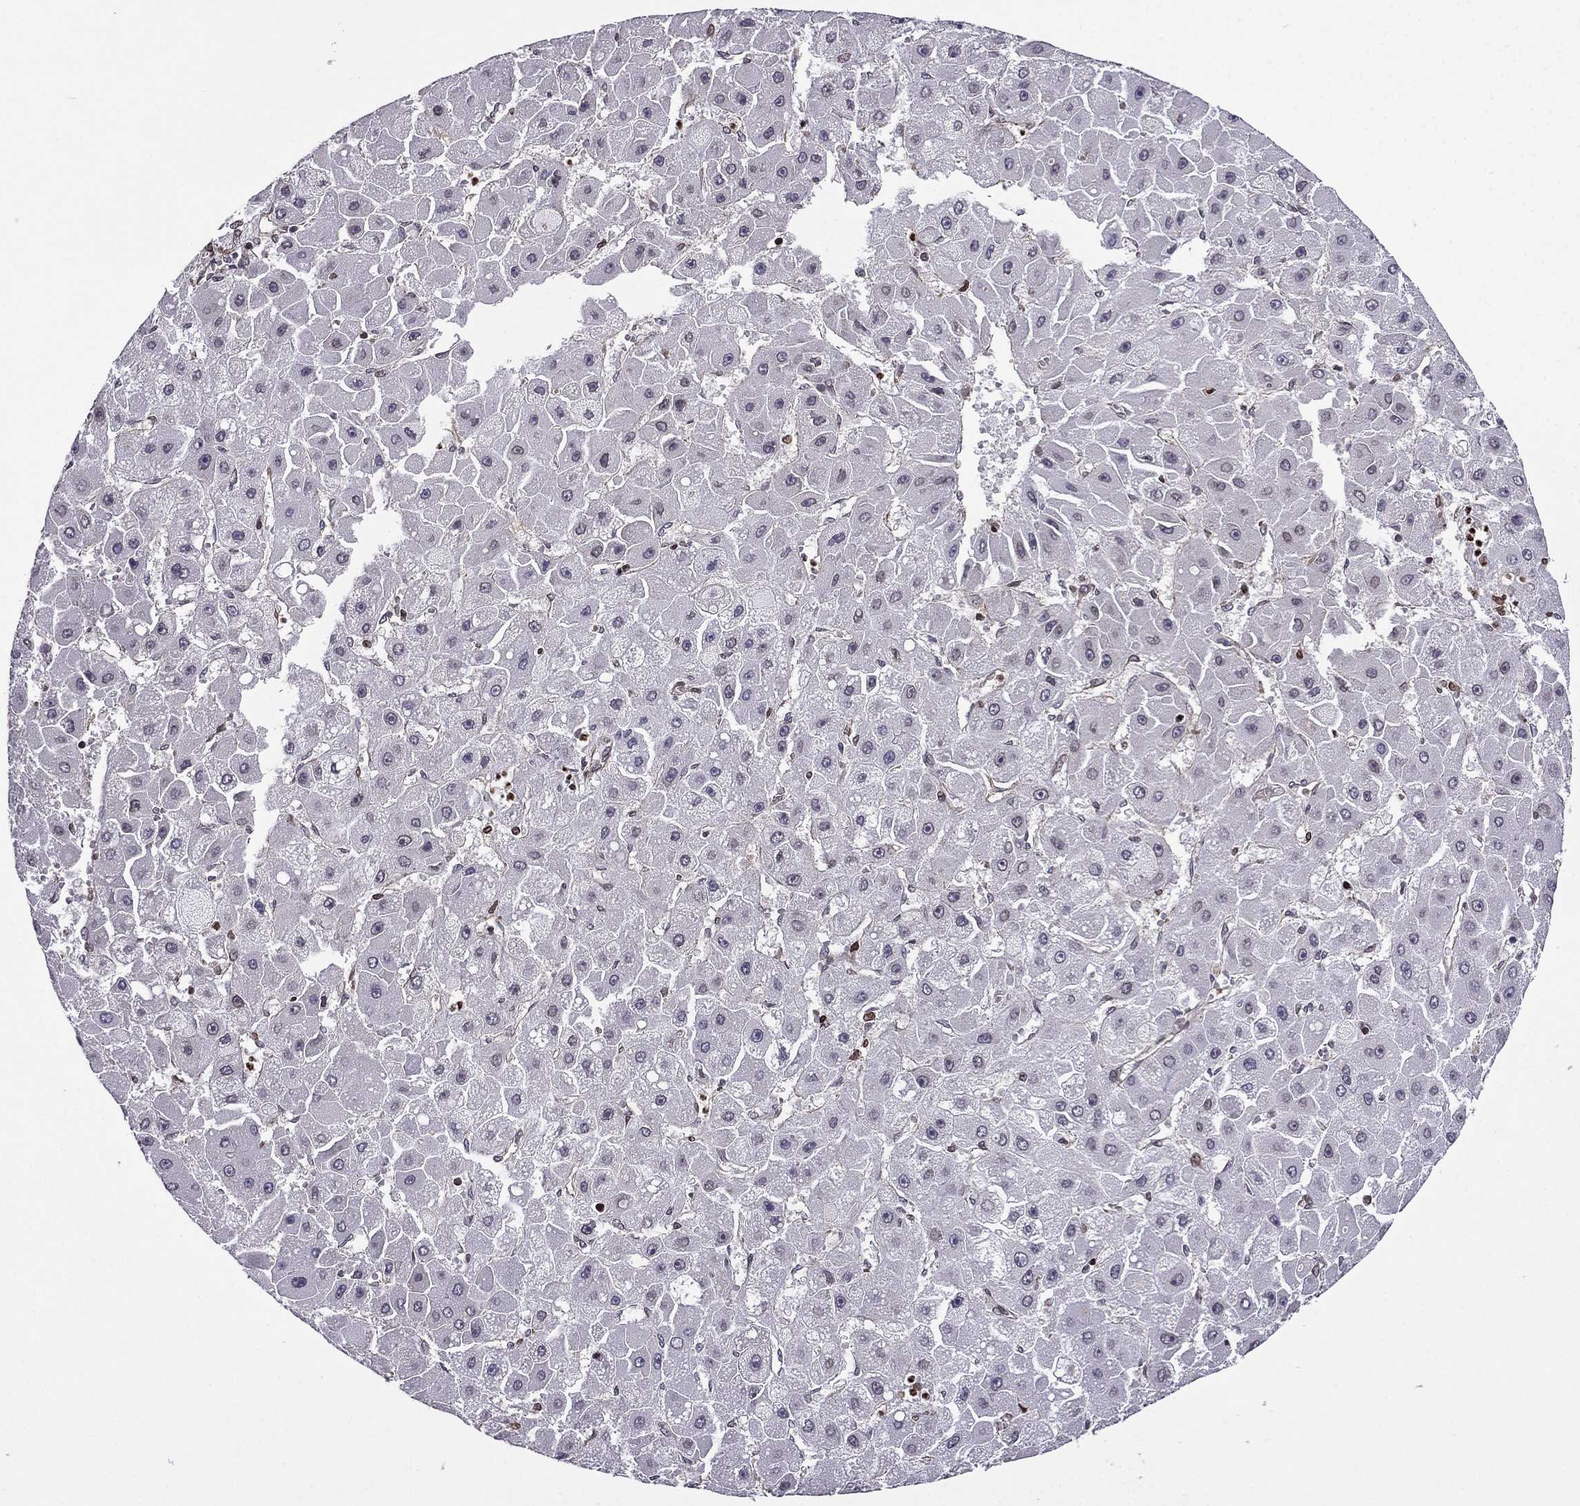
{"staining": {"intensity": "negative", "quantity": "none", "location": "none"}, "tissue": "liver cancer", "cell_type": "Tumor cells", "image_type": "cancer", "snomed": [{"axis": "morphology", "description": "Carcinoma, Hepatocellular, NOS"}, {"axis": "topography", "description": "Liver"}], "caption": "A histopathology image of liver hepatocellular carcinoma stained for a protein demonstrates no brown staining in tumor cells.", "gene": "CDC42BPA", "patient": {"sex": "female", "age": 25}}